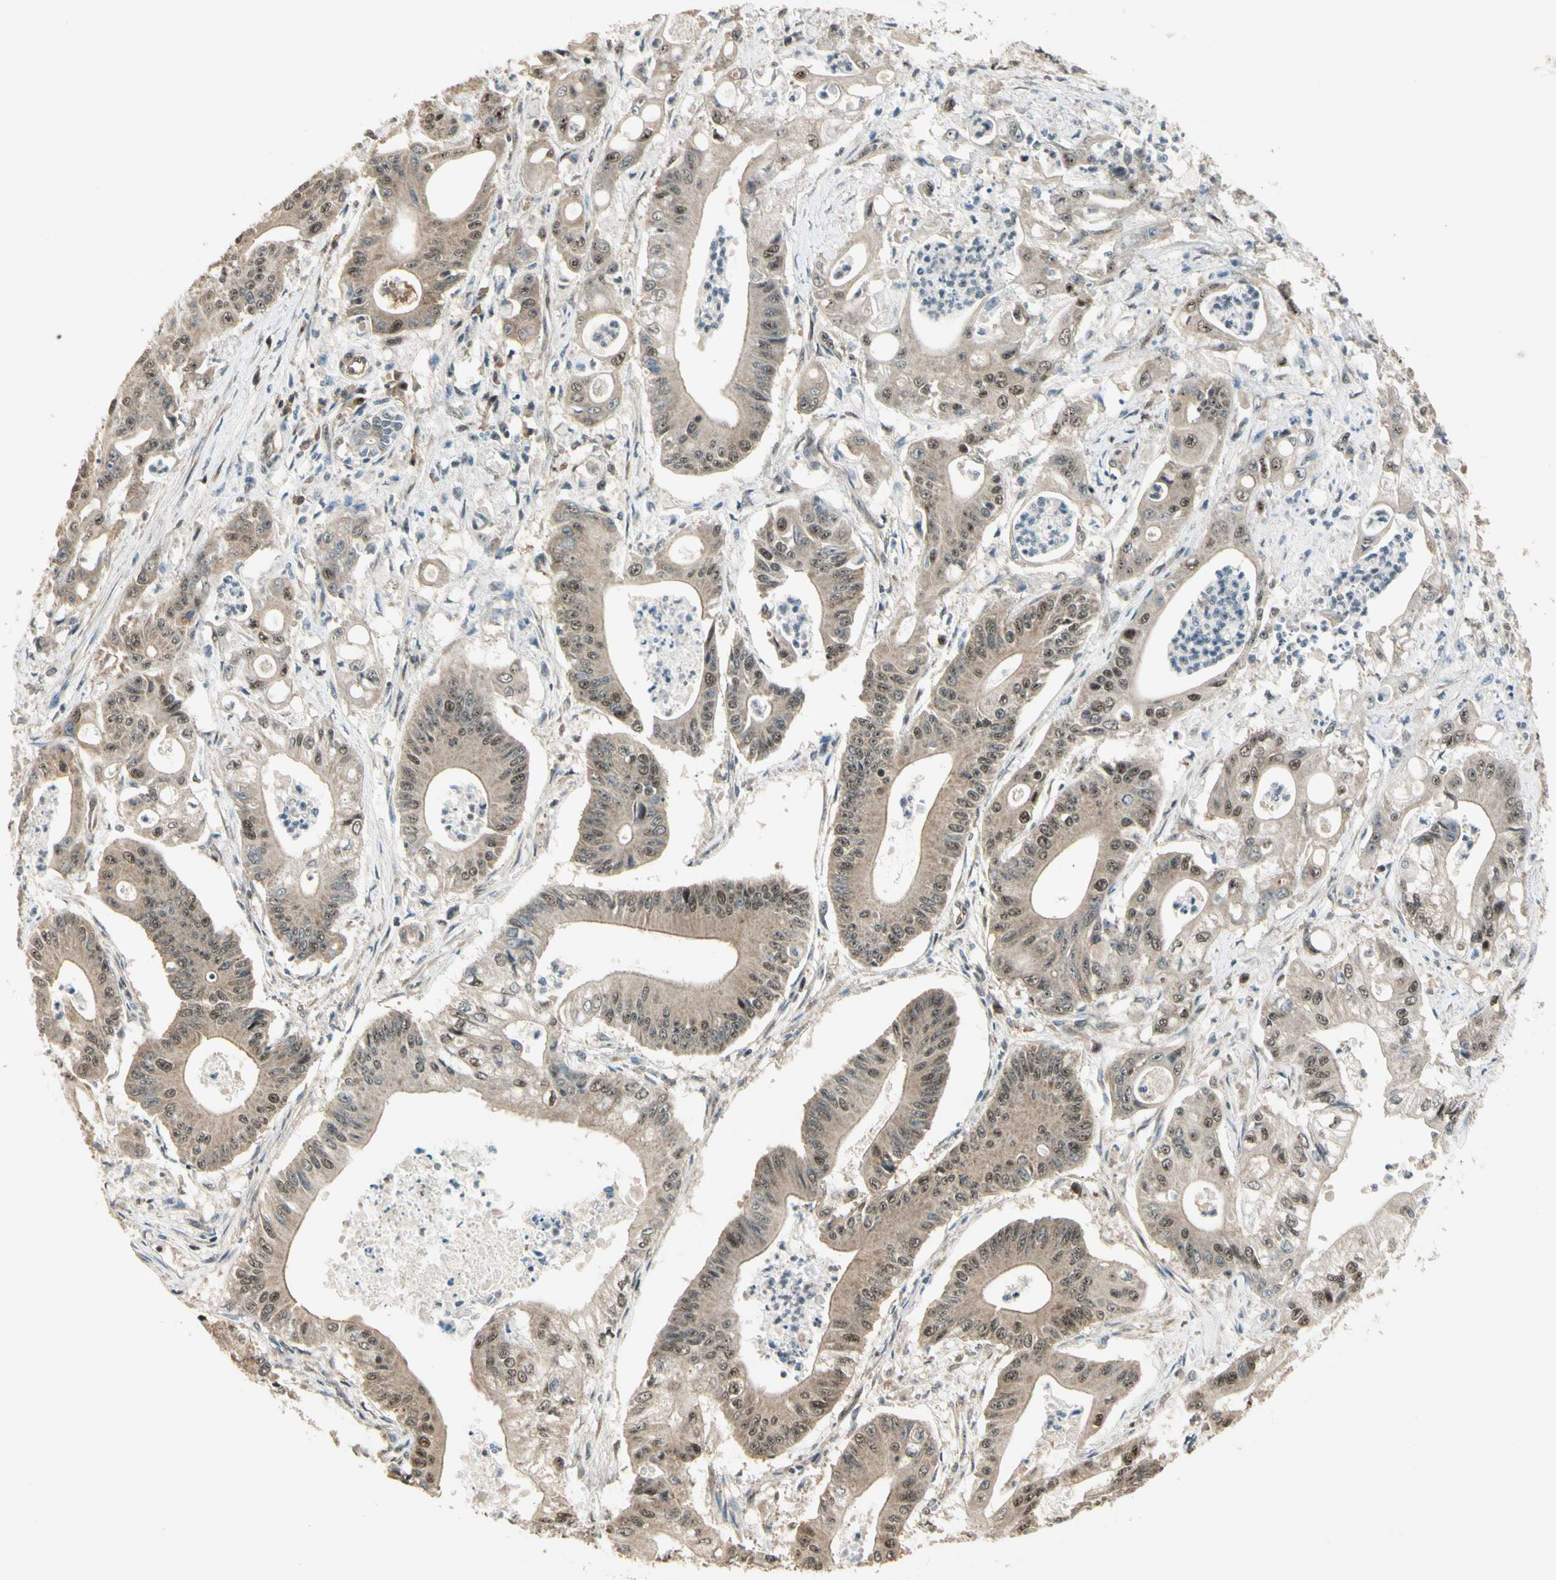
{"staining": {"intensity": "moderate", "quantity": ">75%", "location": "cytoplasmic/membranous,nuclear"}, "tissue": "pancreatic cancer", "cell_type": "Tumor cells", "image_type": "cancer", "snomed": [{"axis": "morphology", "description": "Normal tissue, NOS"}, {"axis": "topography", "description": "Lymph node"}], "caption": "Immunohistochemistry photomicrograph of human pancreatic cancer stained for a protein (brown), which reveals medium levels of moderate cytoplasmic/membranous and nuclear positivity in about >75% of tumor cells.", "gene": "MCPH1", "patient": {"sex": "male", "age": 62}}